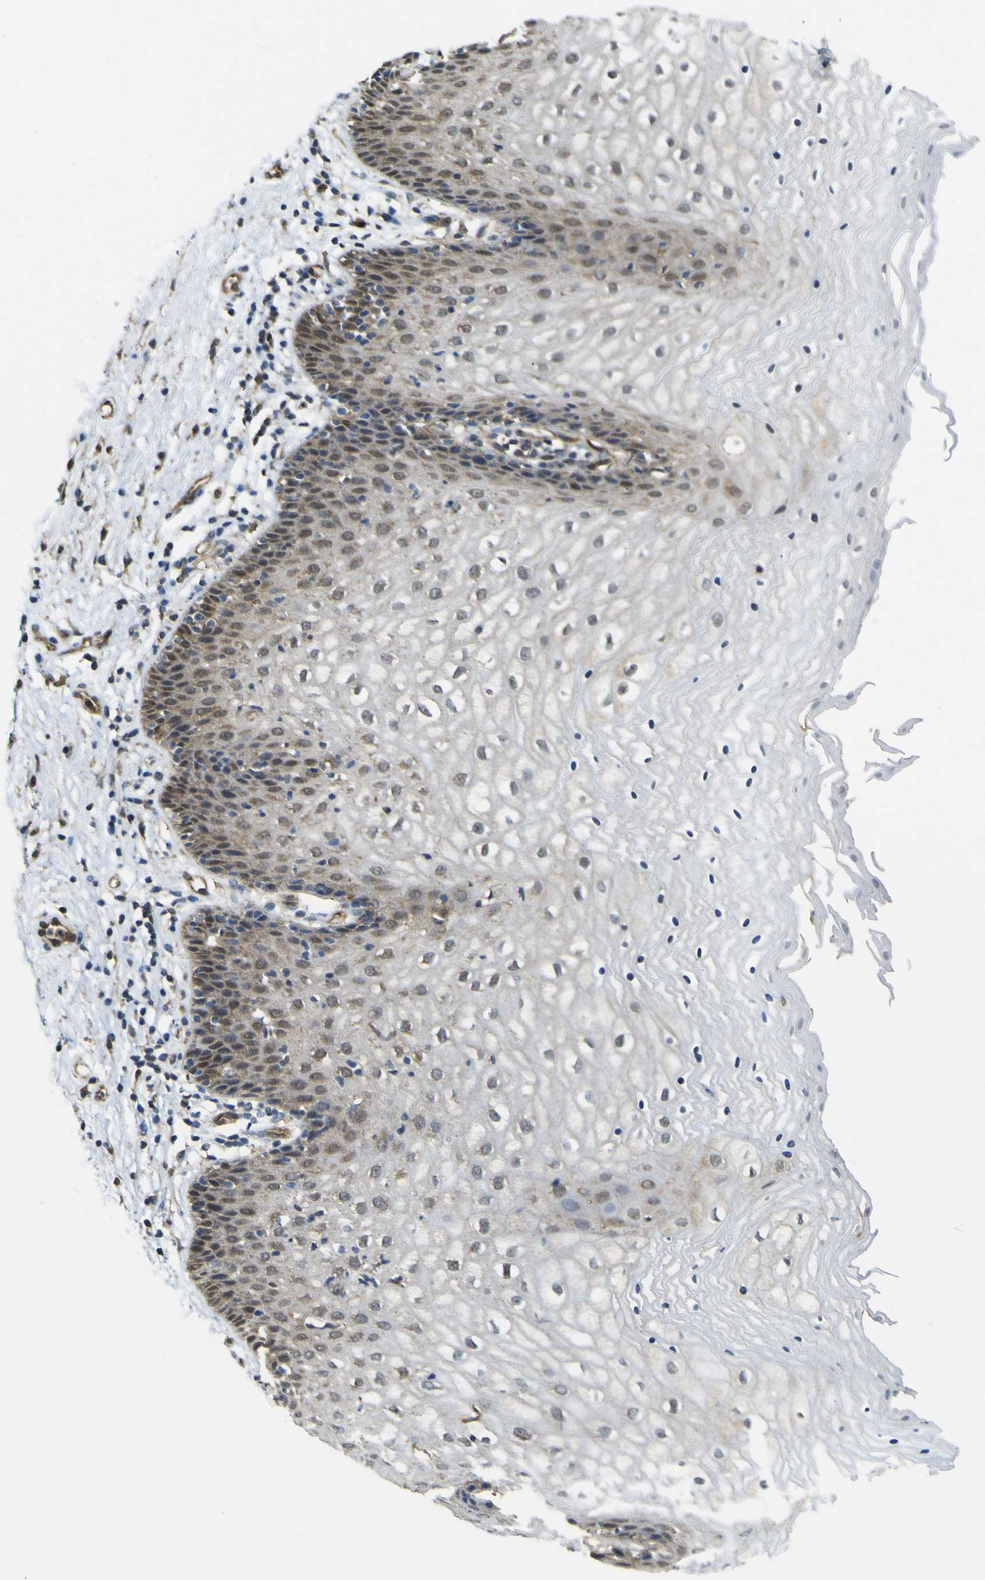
{"staining": {"intensity": "moderate", "quantity": "<25%", "location": "cytoplasmic/membranous"}, "tissue": "vagina", "cell_type": "Squamous epithelial cells", "image_type": "normal", "snomed": [{"axis": "morphology", "description": "Normal tissue, NOS"}, {"axis": "topography", "description": "Vagina"}], "caption": "A brown stain labels moderate cytoplasmic/membranous positivity of a protein in squamous epithelial cells of unremarkable human vagina.", "gene": "YWHAG", "patient": {"sex": "female", "age": 34}}